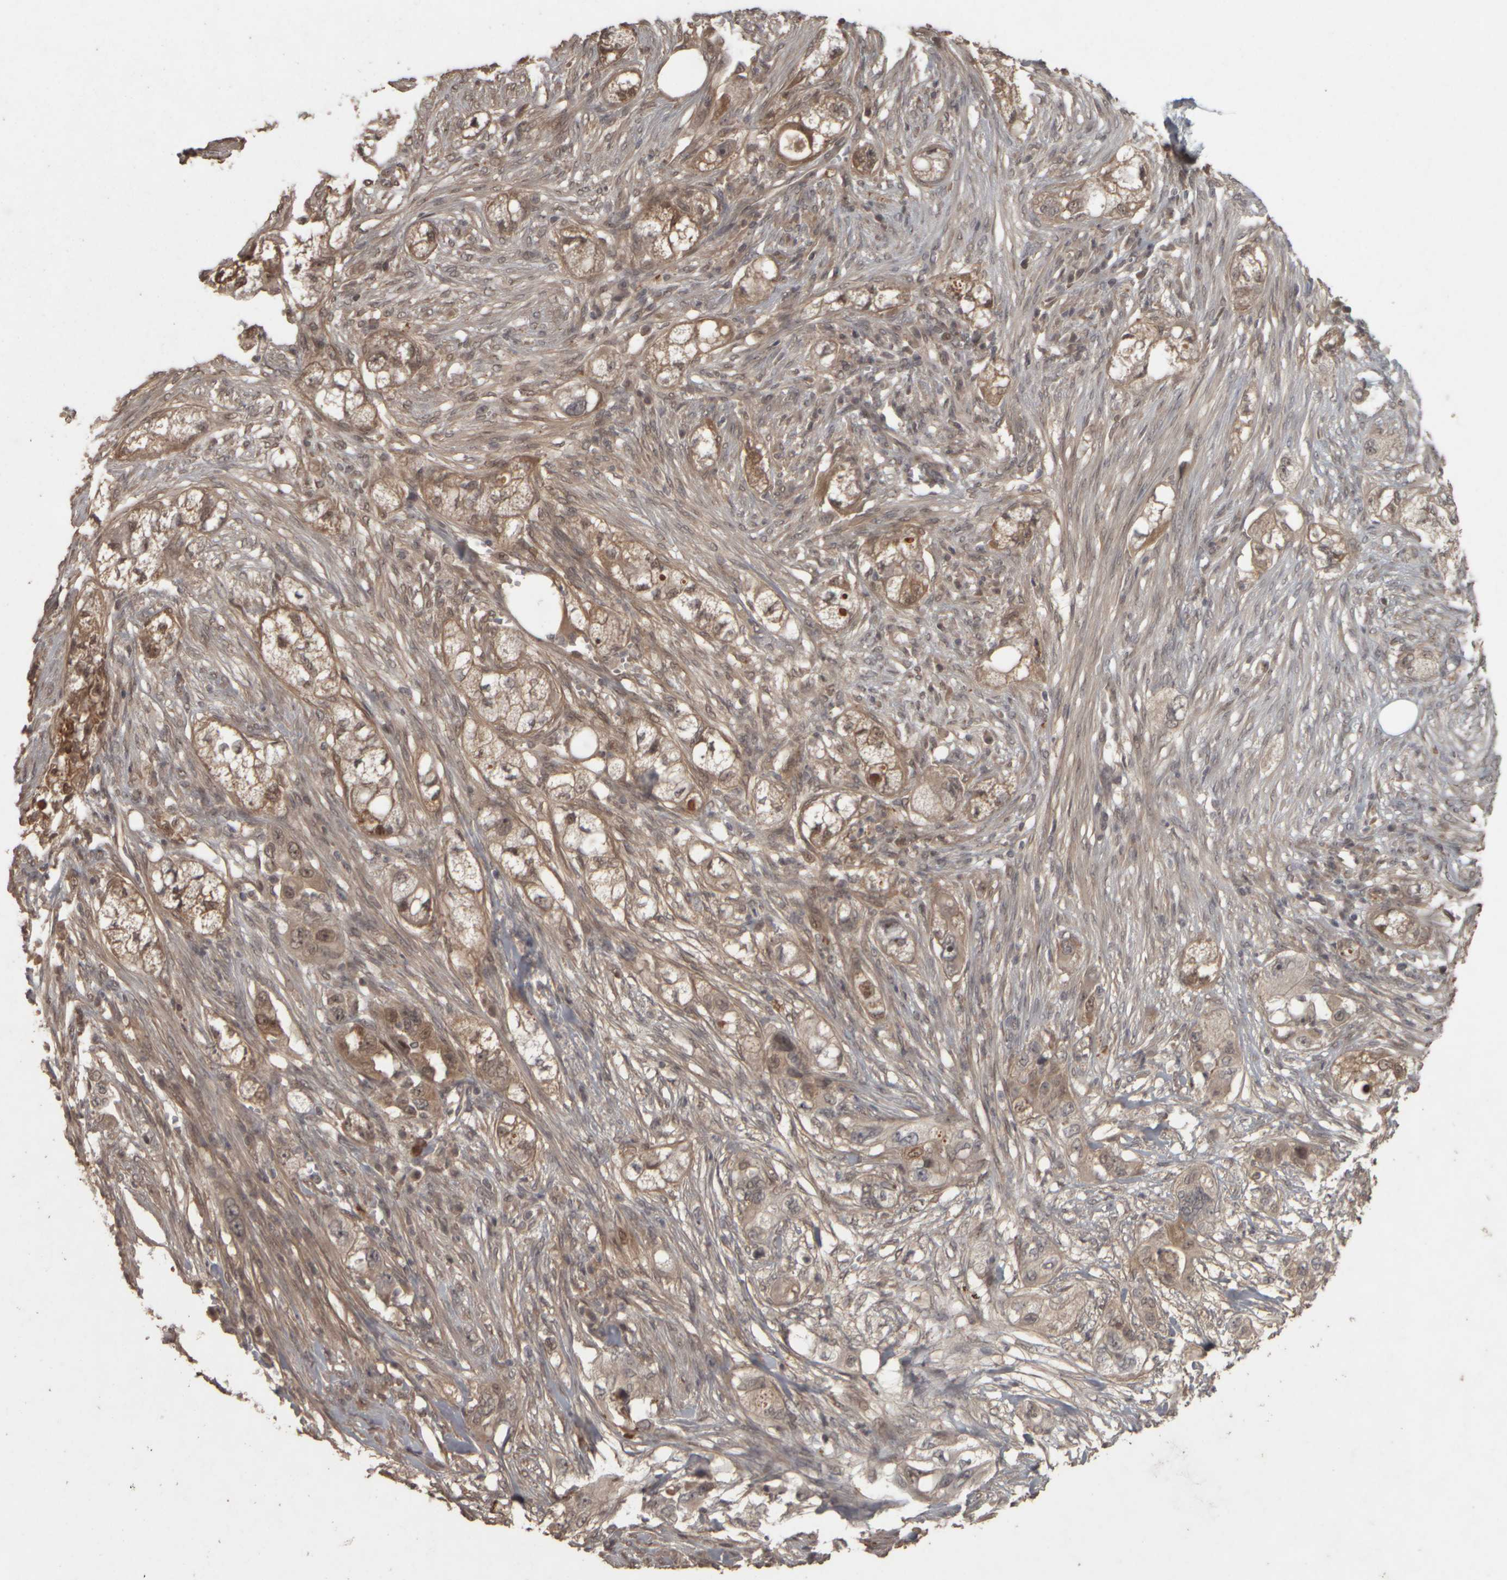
{"staining": {"intensity": "moderate", "quantity": ">75%", "location": "cytoplasmic/membranous,nuclear"}, "tissue": "pancreatic cancer", "cell_type": "Tumor cells", "image_type": "cancer", "snomed": [{"axis": "morphology", "description": "Adenocarcinoma, NOS"}, {"axis": "topography", "description": "Pancreas"}], "caption": "IHC of pancreatic cancer displays medium levels of moderate cytoplasmic/membranous and nuclear expression in approximately >75% of tumor cells. (DAB IHC with brightfield microscopy, high magnification).", "gene": "ACO1", "patient": {"sex": "female", "age": 78}}